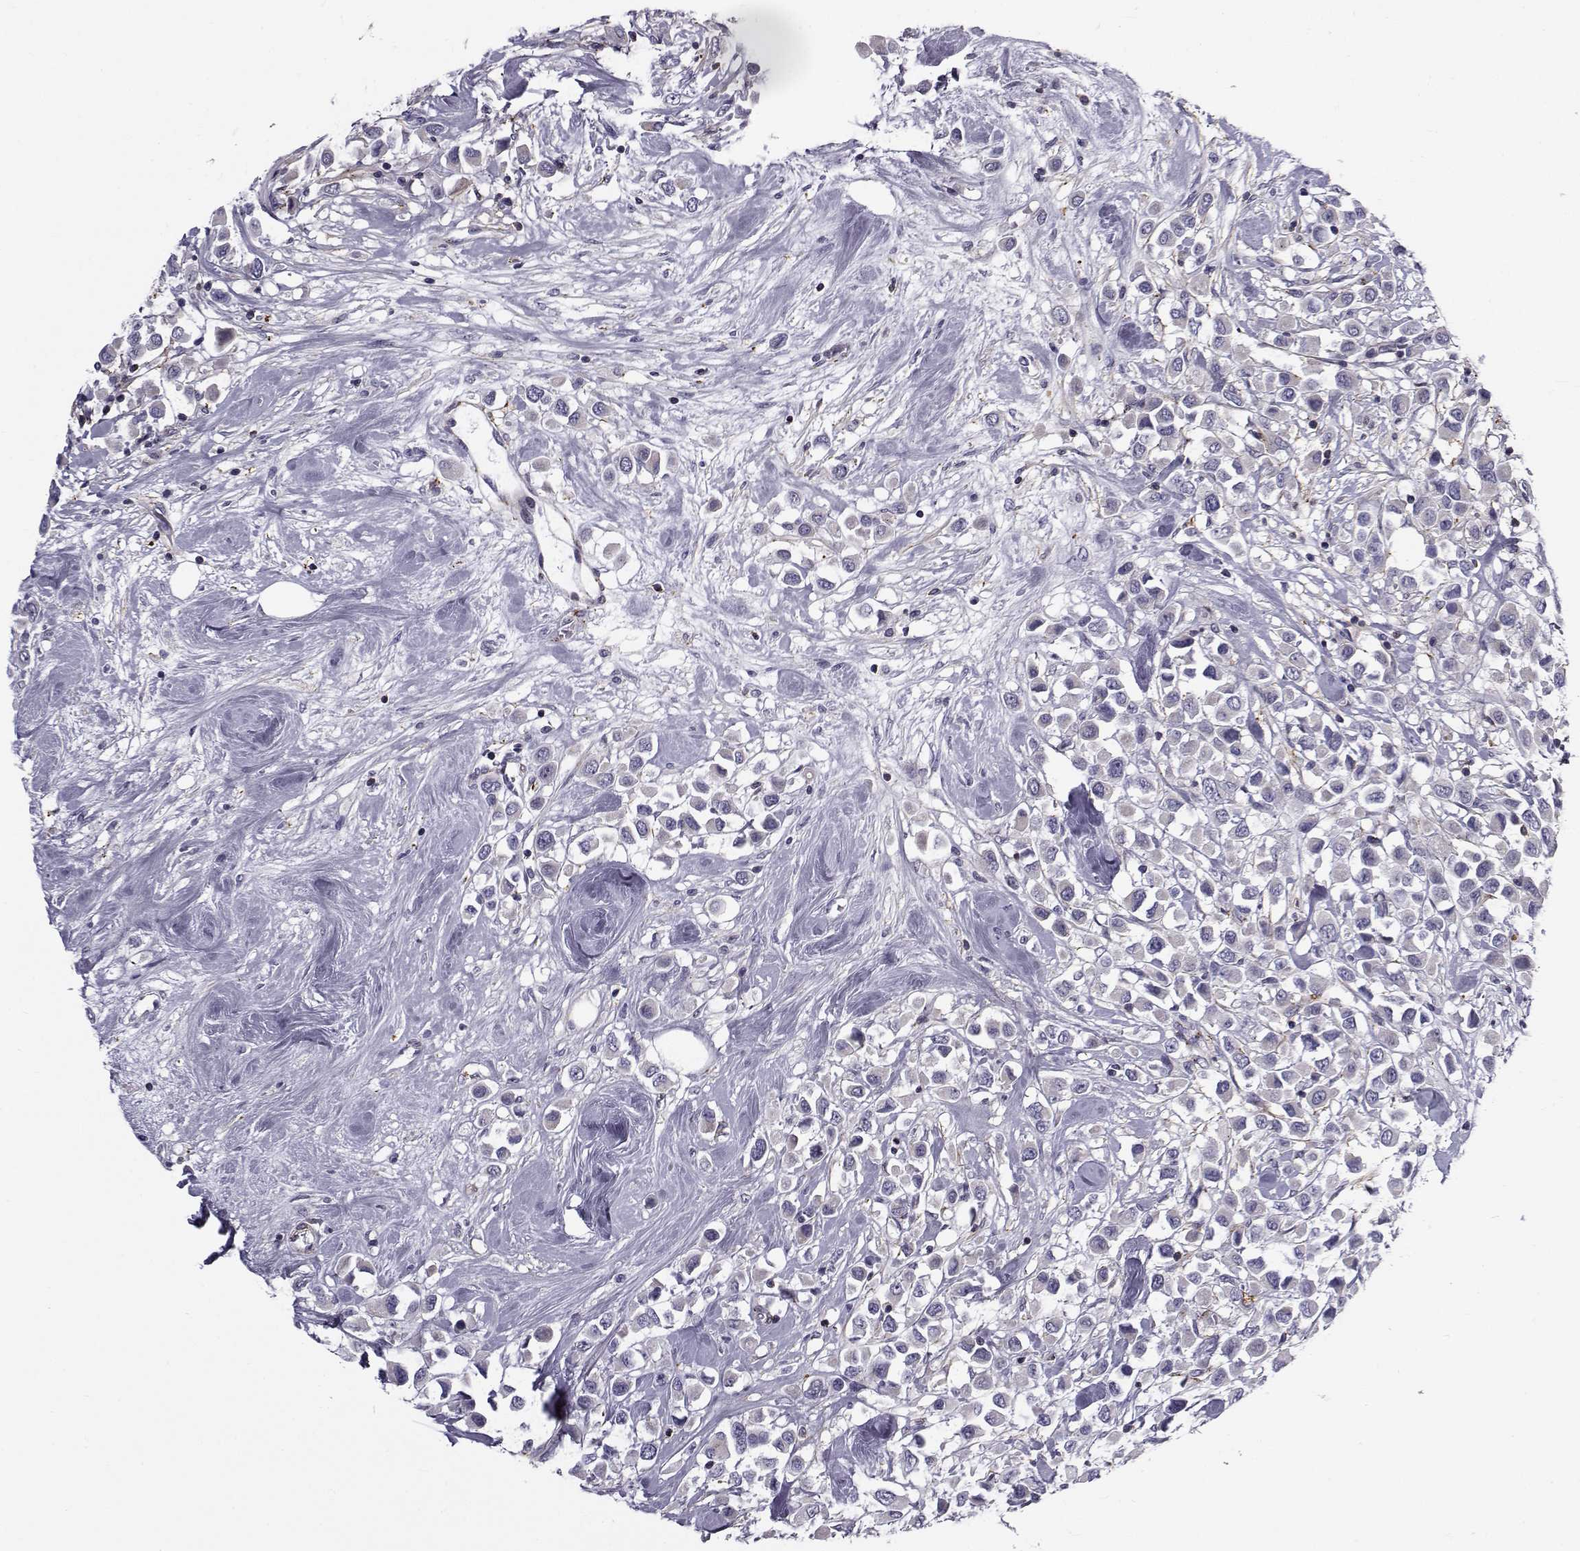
{"staining": {"intensity": "negative", "quantity": "none", "location": "none"}, "tissue": "breast cancer", "cell_type": "Tumor cells", "image_type": "cancer", "snomed": [{"axis": "morphology", "description": "Duct carcinoma"}, {"axis": "topography", "description": "Breast"}], "caption": "Tumor cells show no significant staining in breast cancer (intraductal carcinoma).", "gene": "LRRC27", "patient": {"sex": "female", "age": 61}}